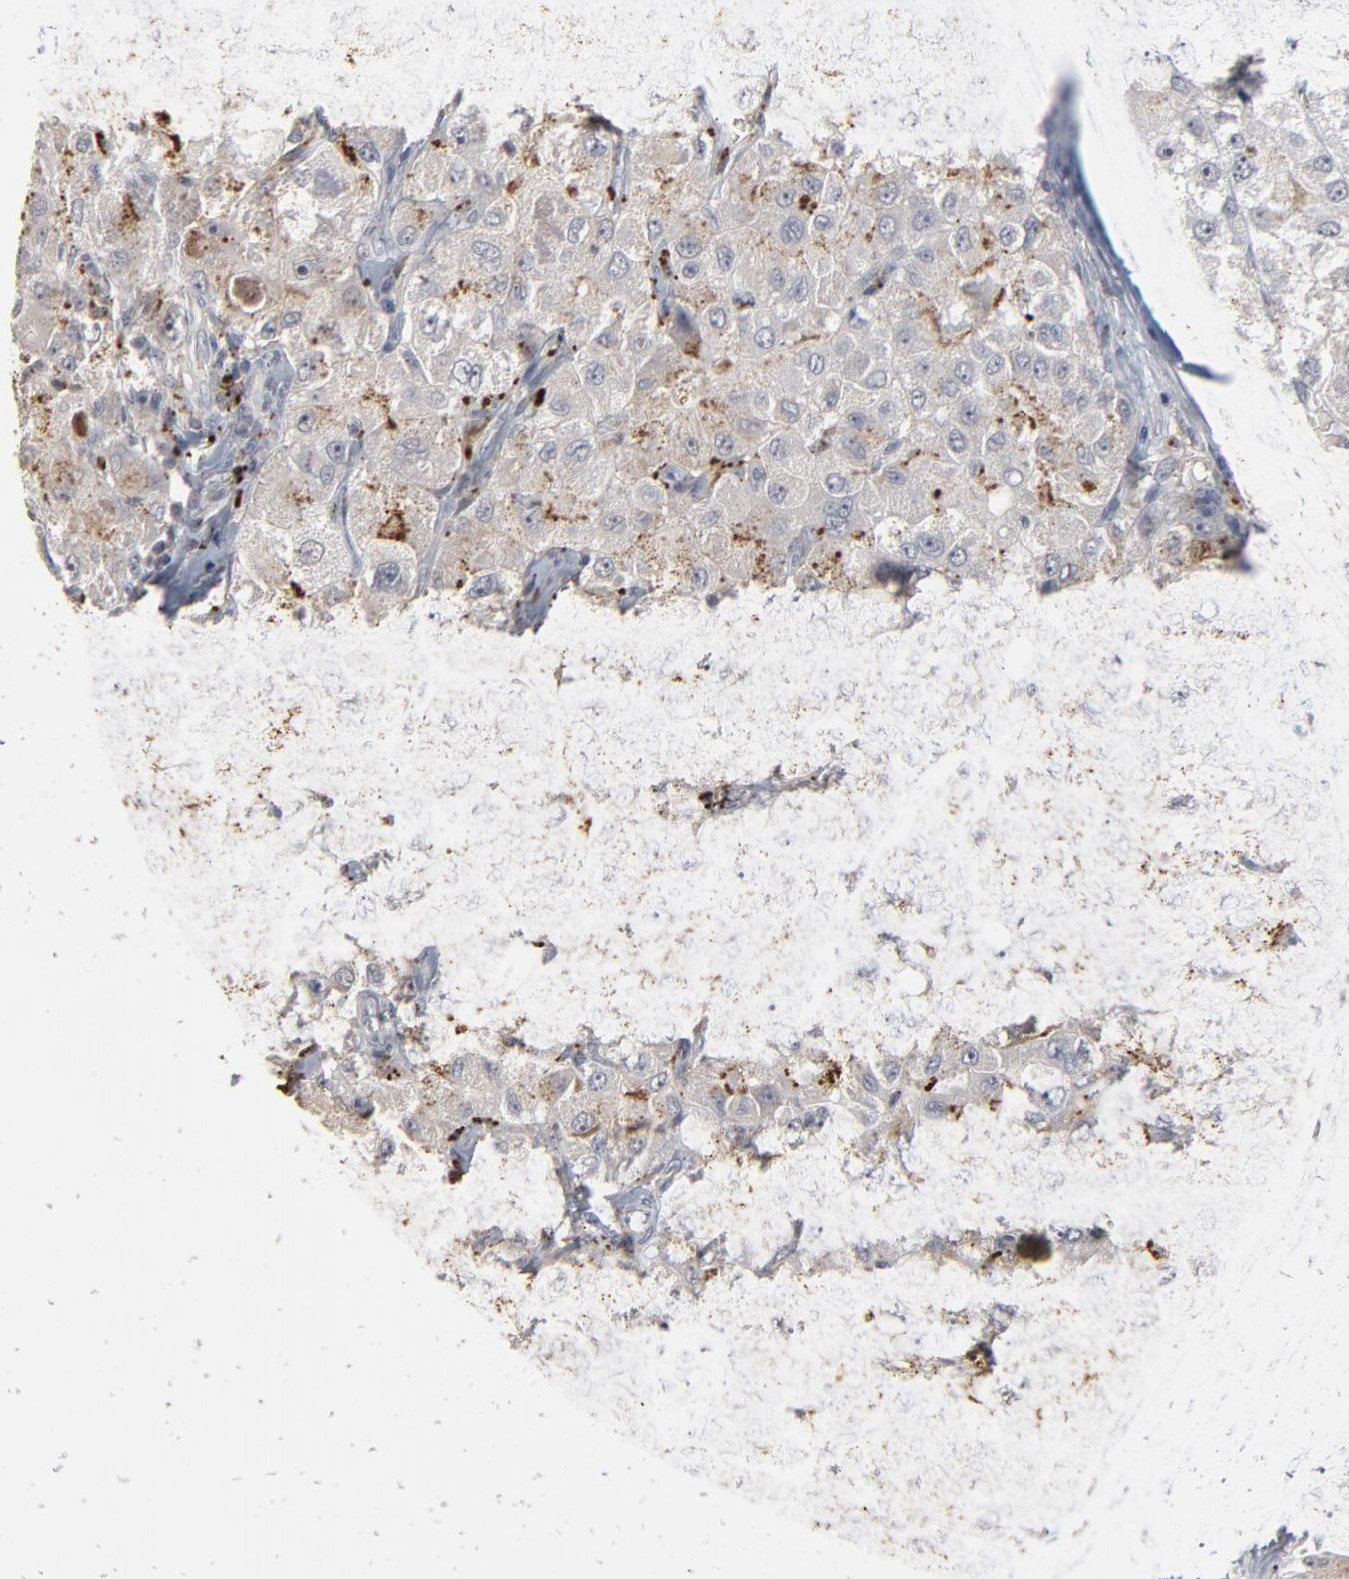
{"staining": {"intensity": "moderate", "quantity": "<25%", "location": "cytoplasmic/membranous"}, "tissue": "liver cancer", "cell_type": "Tumor cells", "image_type": "cancer", "snomed": [{"axis": "morphology", "description": "Carcinoma, Hepatocellular, NOS"}, {"axis": "topography", "description": "Liver"}], "caption": "A micrograph showing moderate cytoplasmic/membranous staining in about <25% of tumor cells in liver hepatocellular carcinoma, as visualized by brown immunohistochemical staining.", "gene": "POMT2", "patient": {"sex": "male", "age": 80}}